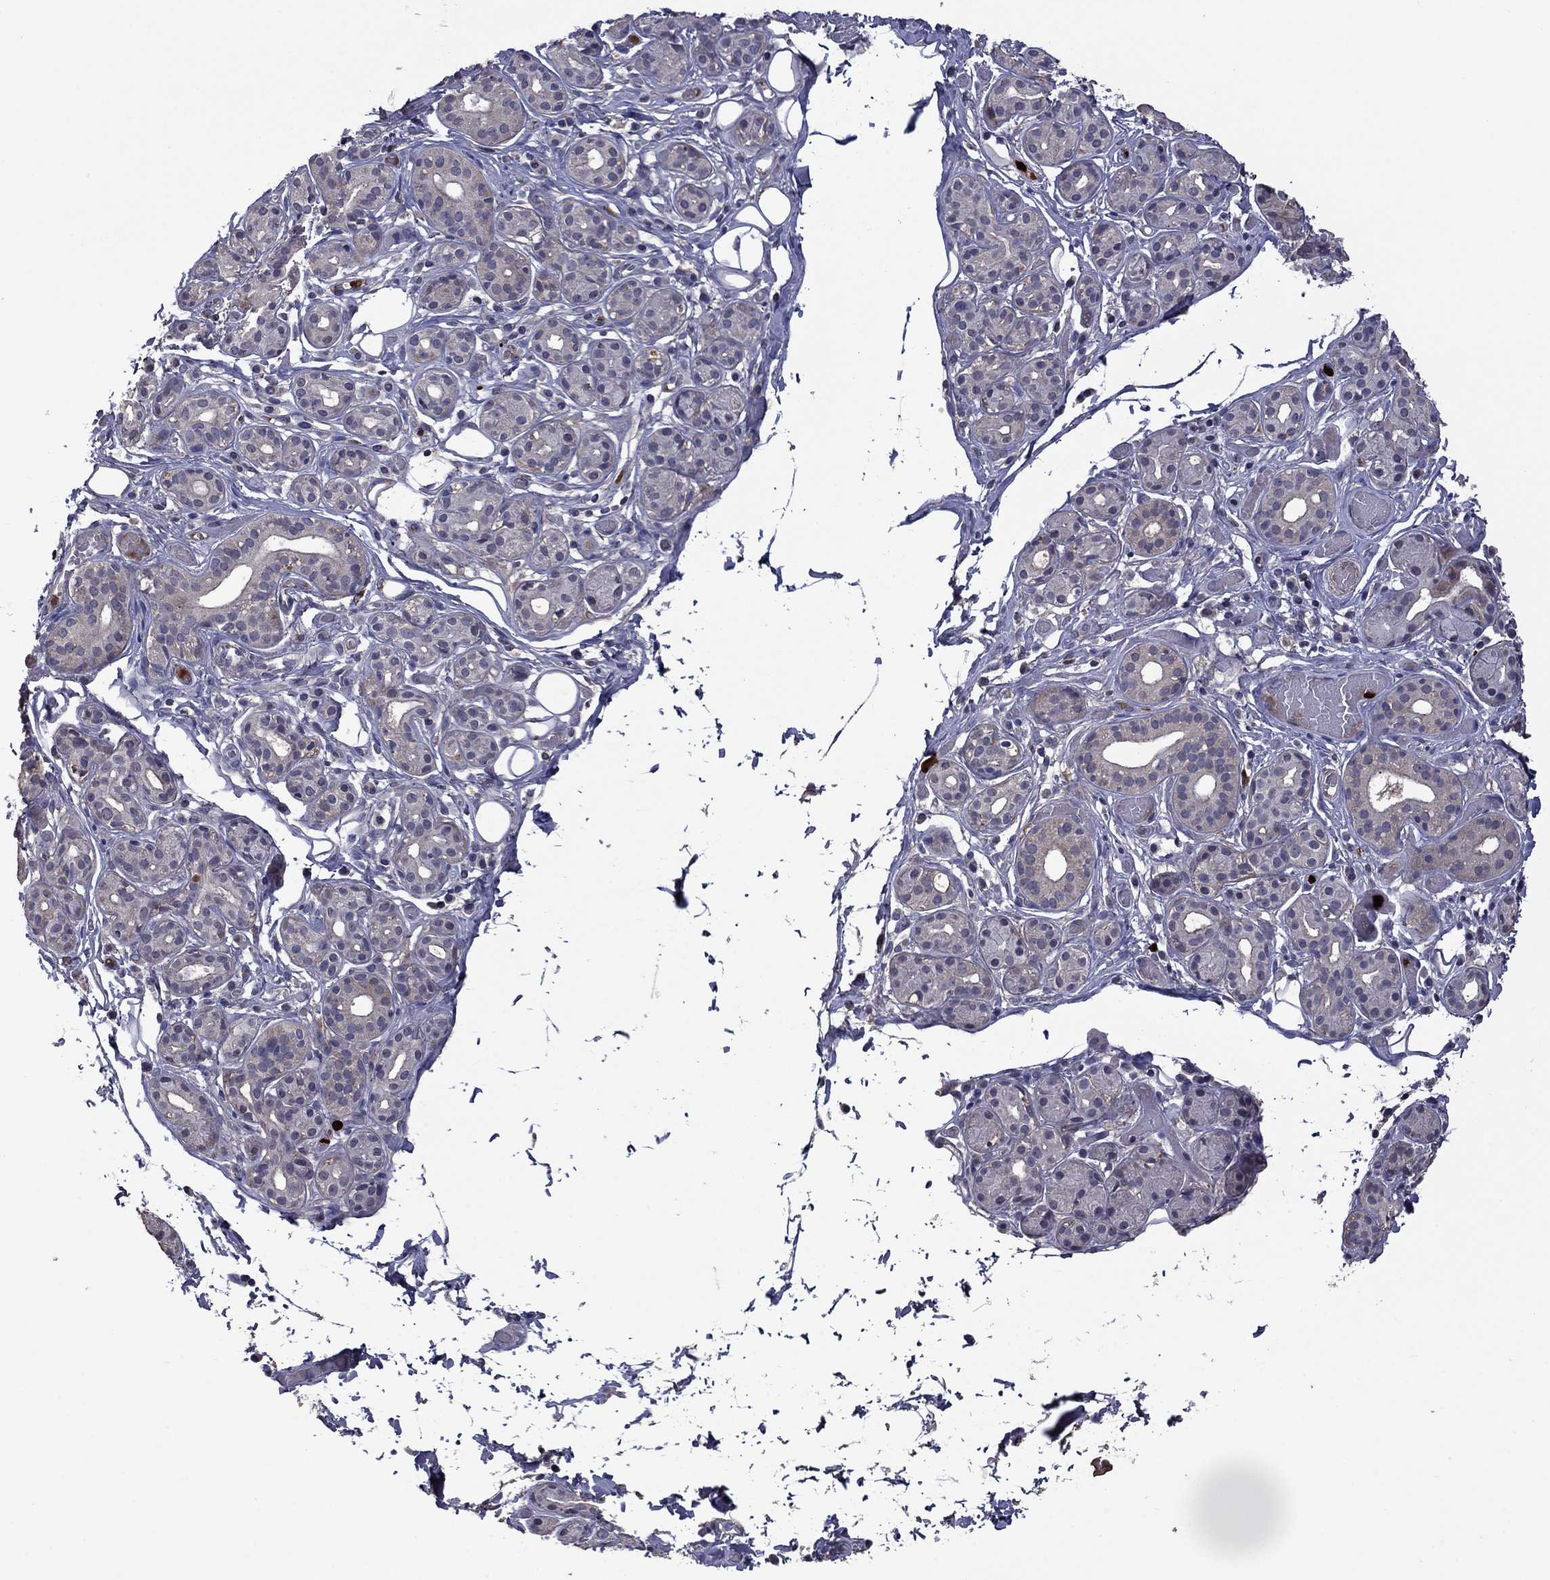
{"staining": {"intensity": "negative", "quantity": "none", "location": "none"}, "tissue": "salivary gland", "cell_type": "Glandular cells", "image_type": "normal", "snomed": [{"axis": "morphology", "description": "Normal tissue, NOS"}, {"axis": "topography", "description": "Salivary gland"}, {"axis": "topography", "description": "Peripheral nerve tissue"}], "caption": "Protein analysis of benign salivary gland reveals no significant staining in glandular cells. Brightfield microscopy of immunohistochemistry stained with DAB (brown) and hematoxylin (blue), captured at high magnification.", "gene": "SATB1", "patient": {"sex": "male", "age": 71}}